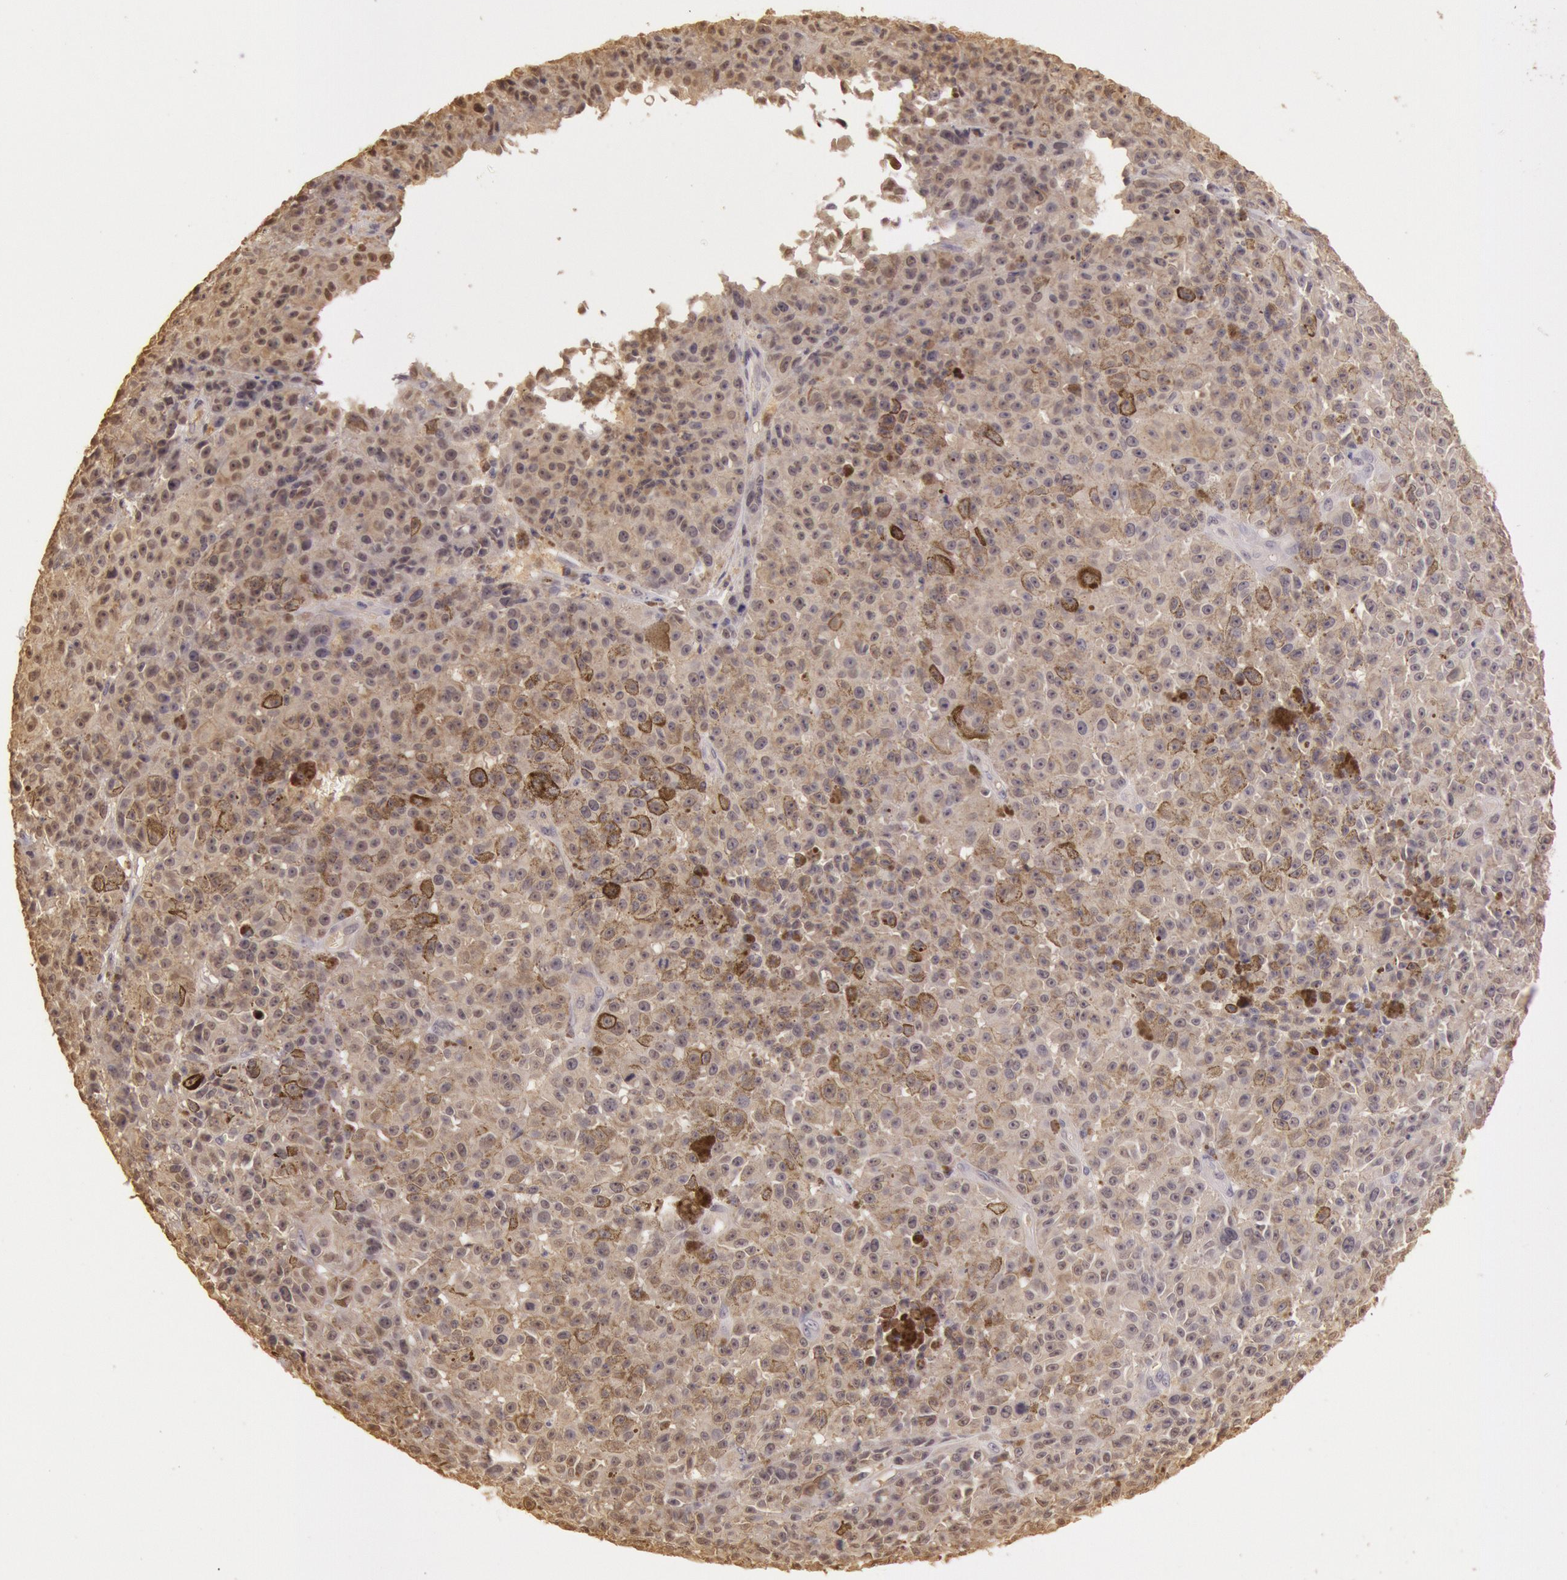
{"staining": {"intensity": "weak", "quantity": ">75%", "location": "cytoplasmic/membranous"}, "tissue": "melanoma", "cell_type": "Tumor cells", "image_type": "cancer", "snomed": [{"axis": "morphology", "description": "Malignant melanoma, NOS"}, {"axis": "topography", "description": "Skin"}], "caption": "A brown stain highlights weak cytoplasmic/membranous positivity of a protein in human melanoma tumor cells.", "gene": "SOD1", "patient": {"sex": "male", "age": 64}}